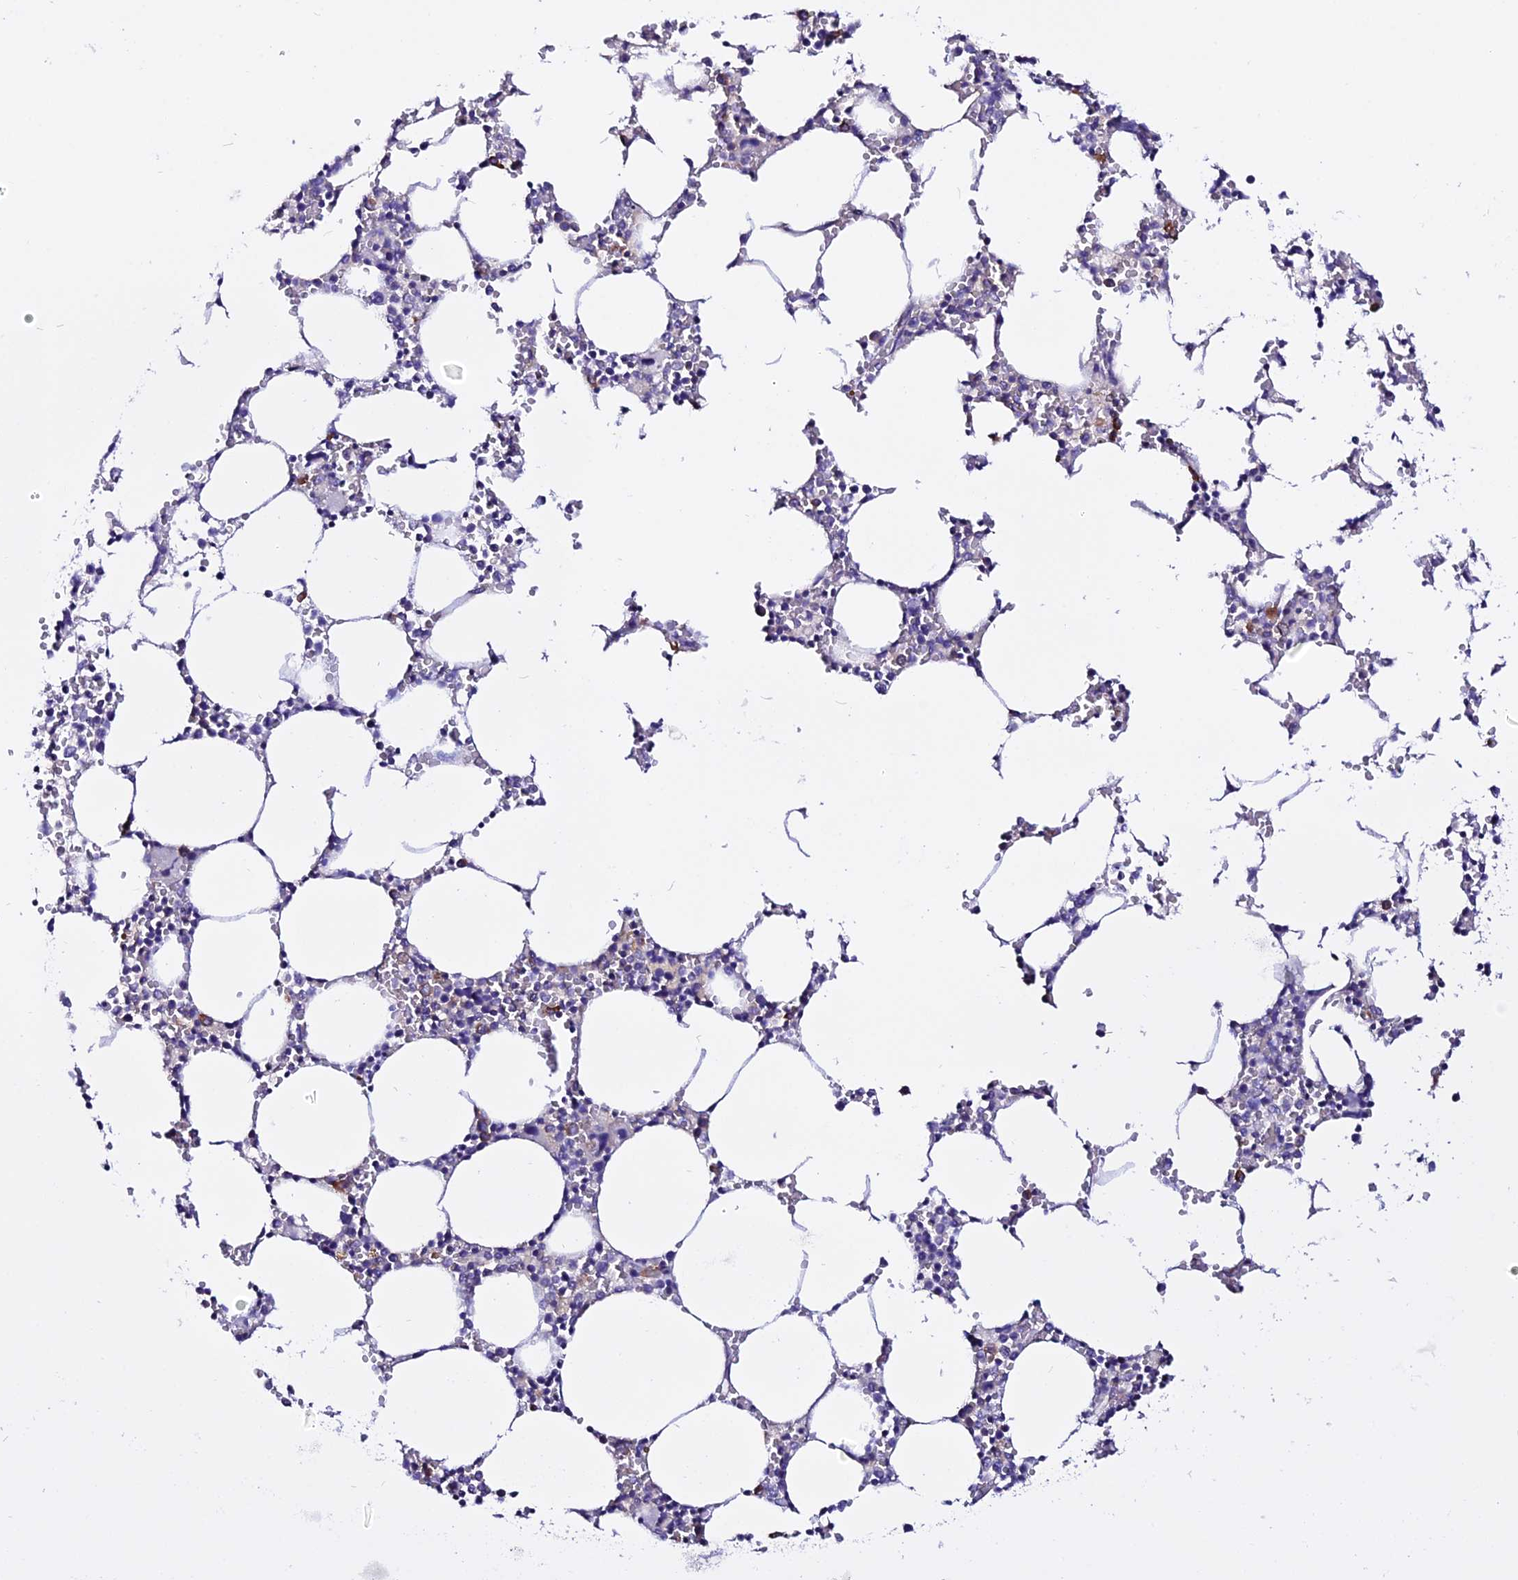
{"staining": {"intensity": "negative", "quantity": "none", "location": "none"}, "tissue": "bone marrow", "cell_type": "Hematopoietic cells", "image_type": "normal", "snomed": [{"axis": "morphology", "description": "Normal tissue, NOS"}, {"axis": "topography", "description": "Bone marrow"}], "caption": "DAB (3,3'-diaminobenzidine) immunohistochemical staining of normal human bone marrow exhibits no significant positivity in hematopoietic cells. (Brightfield microscopy of DAB IHC at high magnification).", "gene": "EEF1G", "patient": {"sex": "female", "age": 64}}